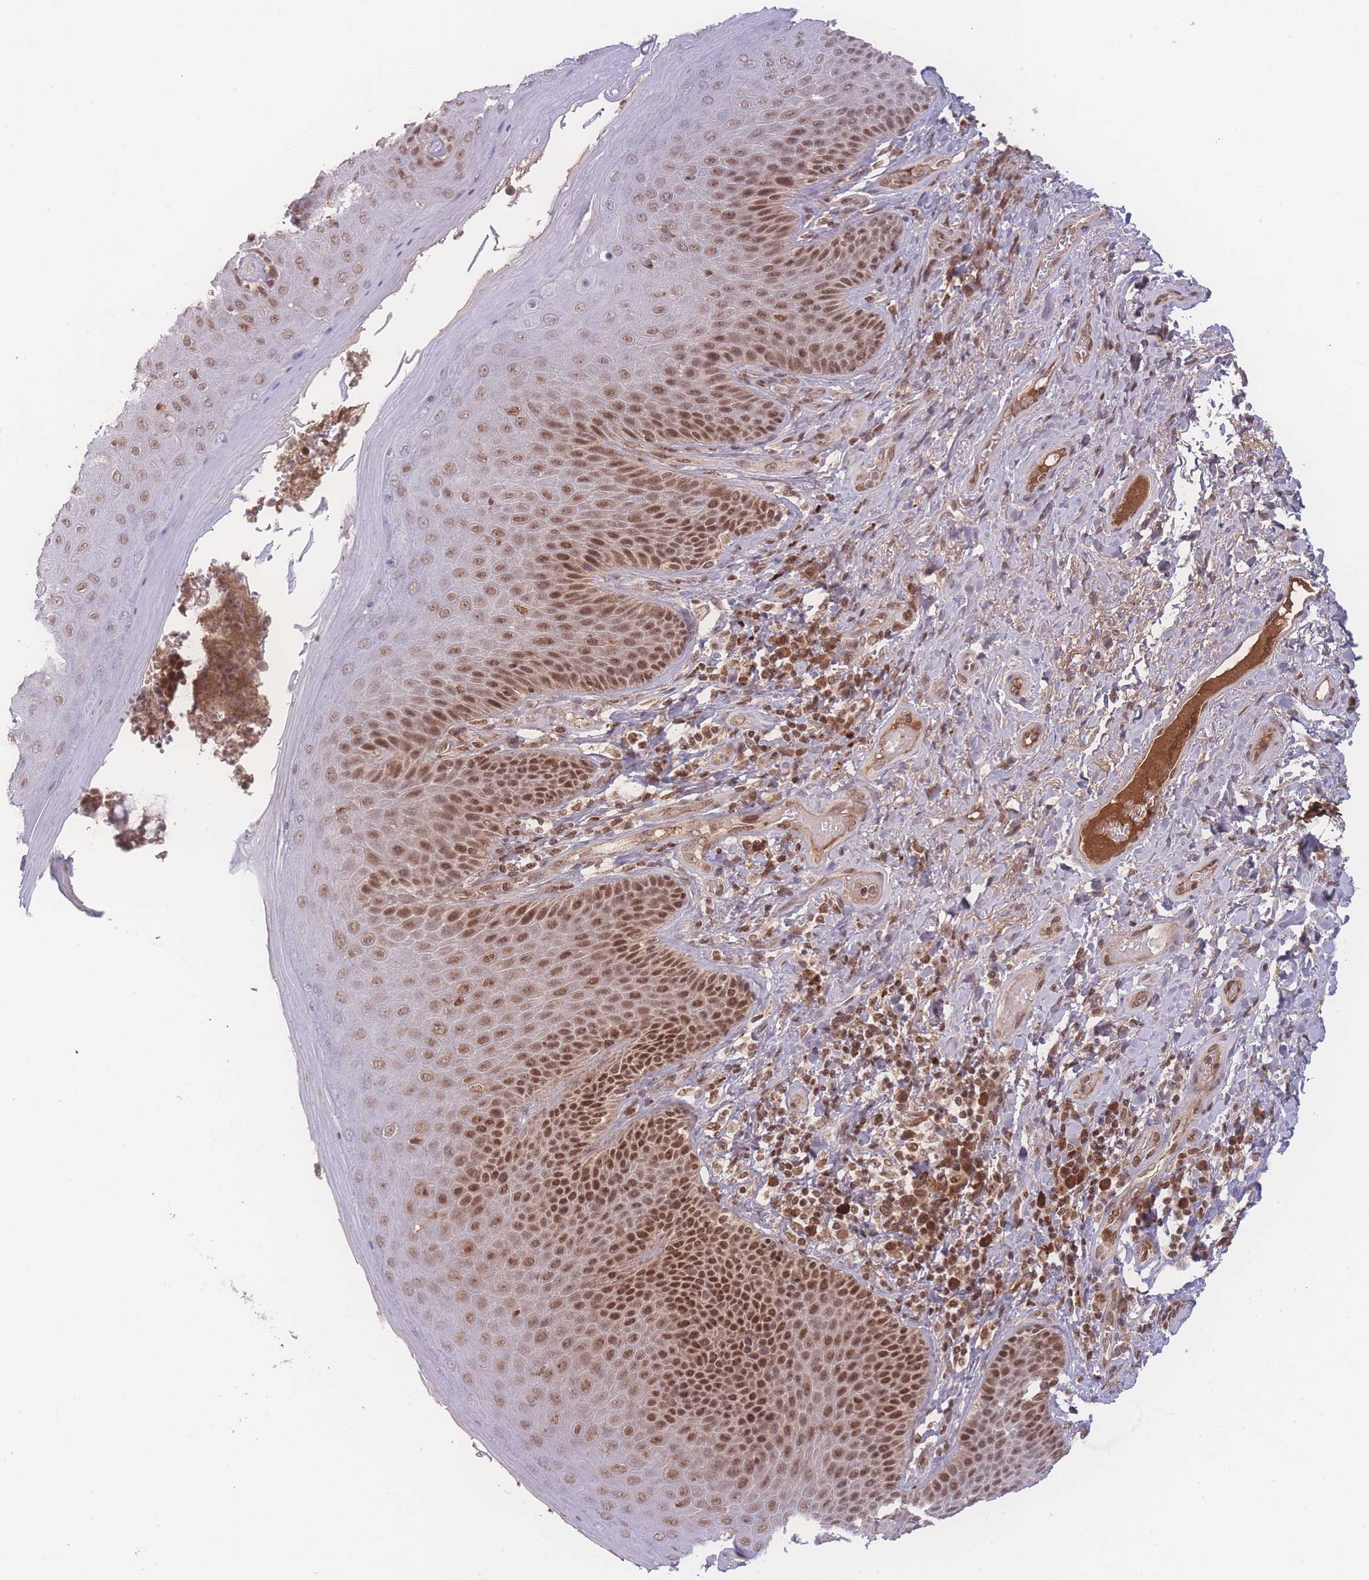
{"staining": {"intensity": "moderate", "quantity": ">75%", "location": "nuclear"}, "tissue": "skin", "cell_type": "Epidermal cells", "image_type": "normal", "snomed": [{"axis": "morphology", "description": "Normal tissue, NOS"}, {"axis": "topography", "description": "Anal"}], "caption": "About >75% of epidermal cells in benign skin show moderate nuclear protein positivity as visualized by brown immunohistochemical staining.", "gene": "RAVER1", "patient": {"sex": "female", "age": 89}}